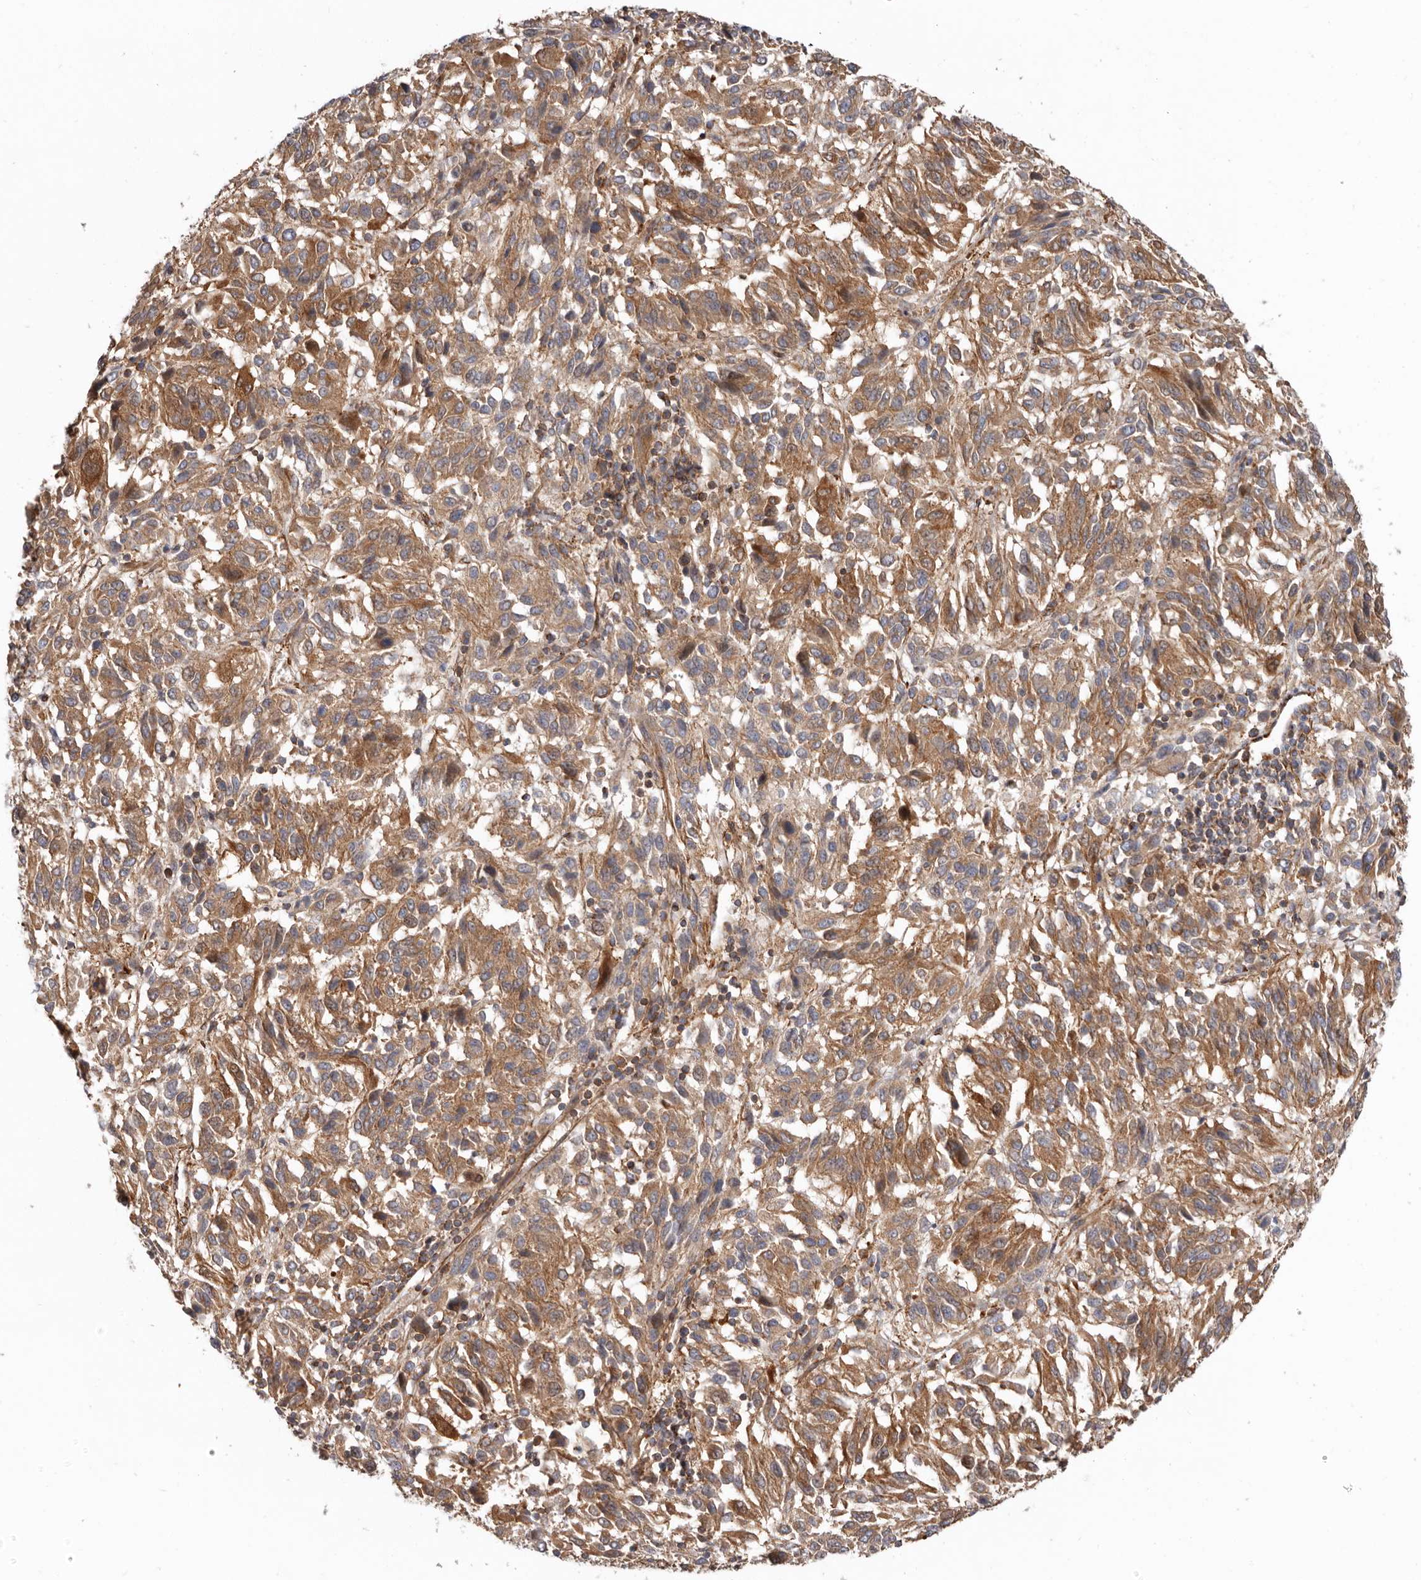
{"staining": {"intensity": "moderate", "quantity": ">75%", "location": "cytoplasmic/membranous"}, "tissue": "melanoma", "cell_type": "Tumor cells", "image_type": "cancer", "snomed": [{"axis": "morphology", "description": "Malignant melanoma, Metastatic site"}, {"axis": "topography", "description": "Lung"}], "caption": "IHC of malignant melanoma (metastatic site) displays medium levels of moderate cytoplasmic/membranous expression in approximately >75% of tumor cells.", "gene": "TMC7", "patient": {"sex": "male", "age": 64}}